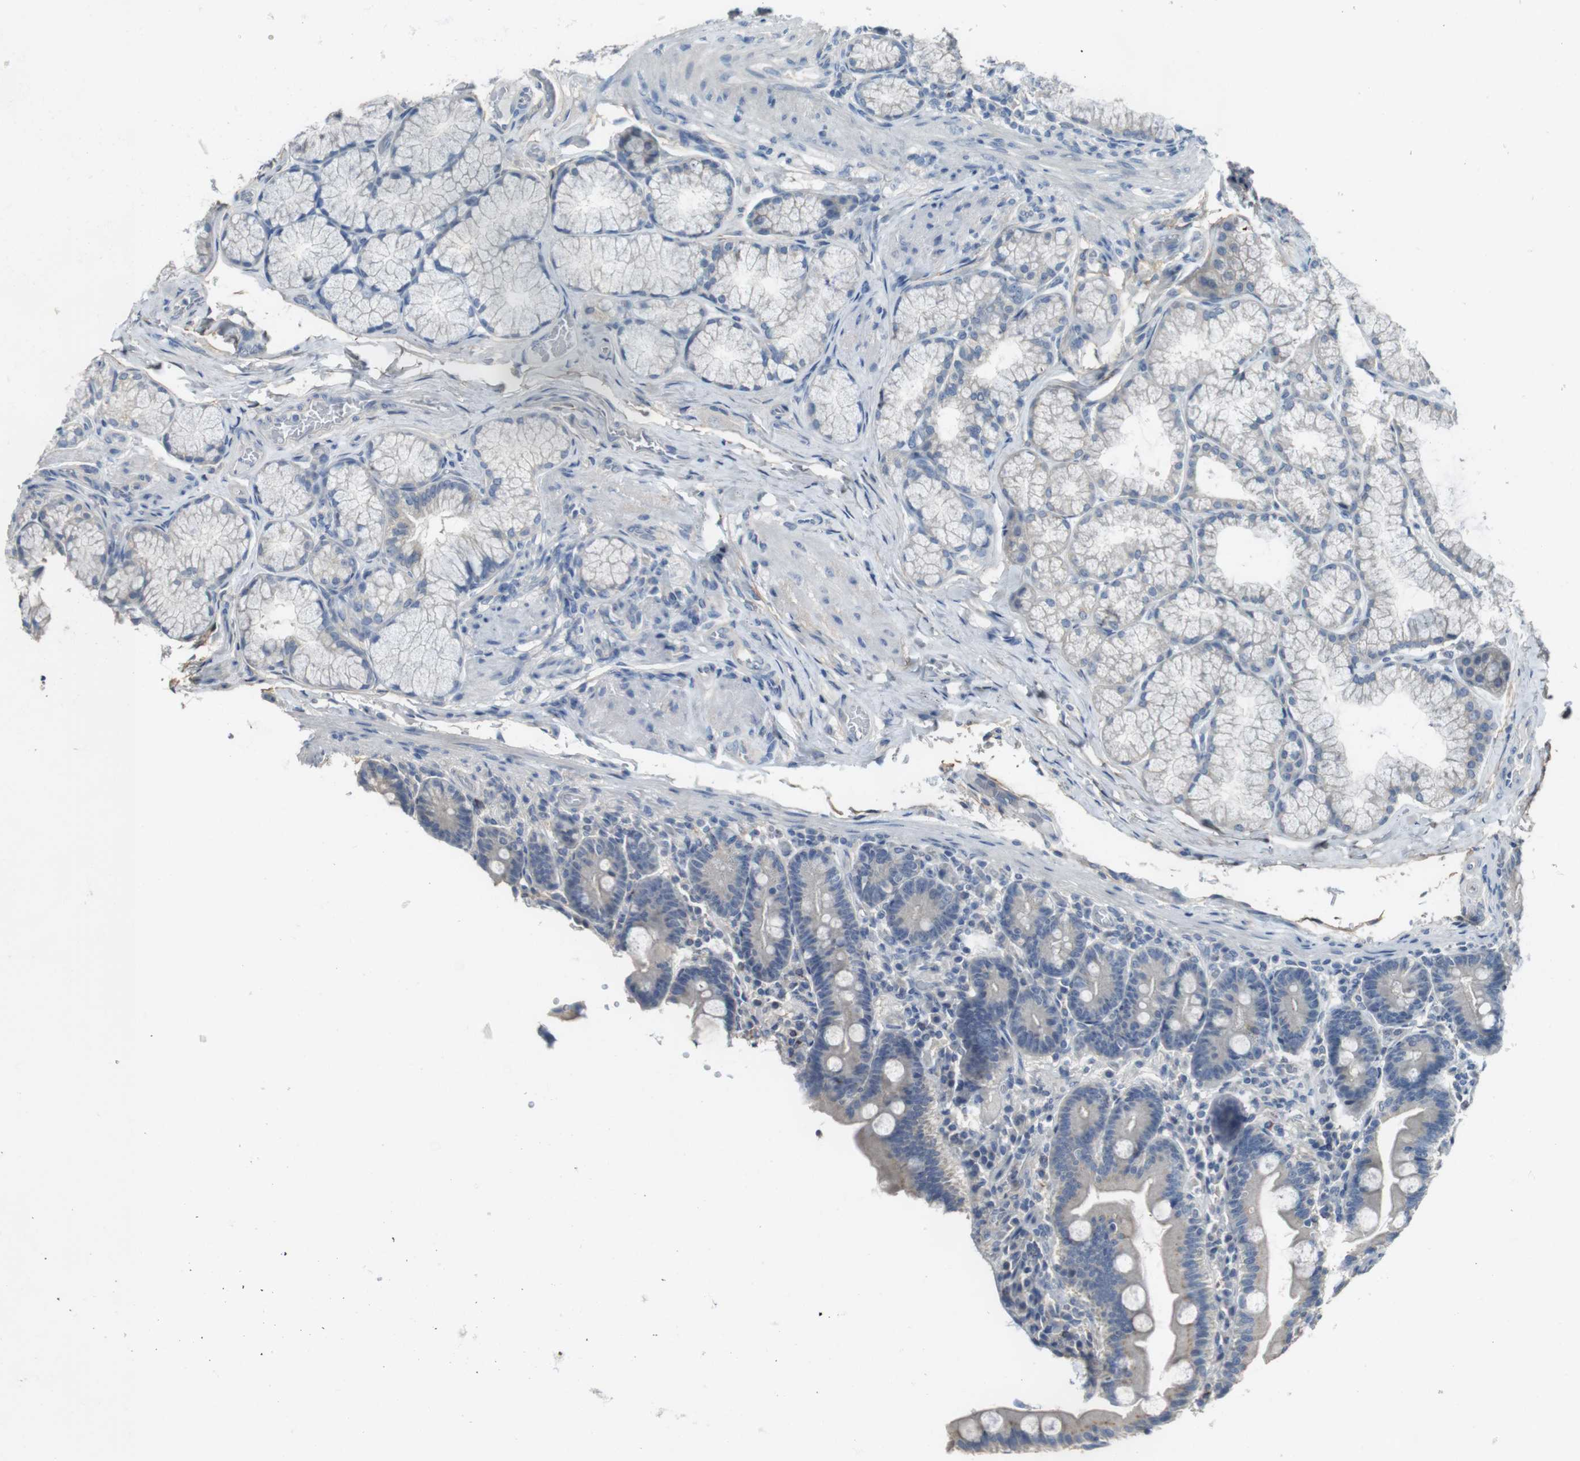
{"staining": {"intensity": "weak", "quantity": "<25%", "location": "cytoplasmic/membranous"}, "tissue": "duodenum", "cell_type": "Glandular cells", "image_type": "normal", "snomed": [{"axis": "morphology", "description": "Normal tissue, NOS"}, {"axis": "topography", "description": "Duodenum"}], "caption": "The image demonstrates no significant staining in glandular cells of duodenum.", "gene": "ENTPD7", "patient": {"sex": "male", "age": 54}}